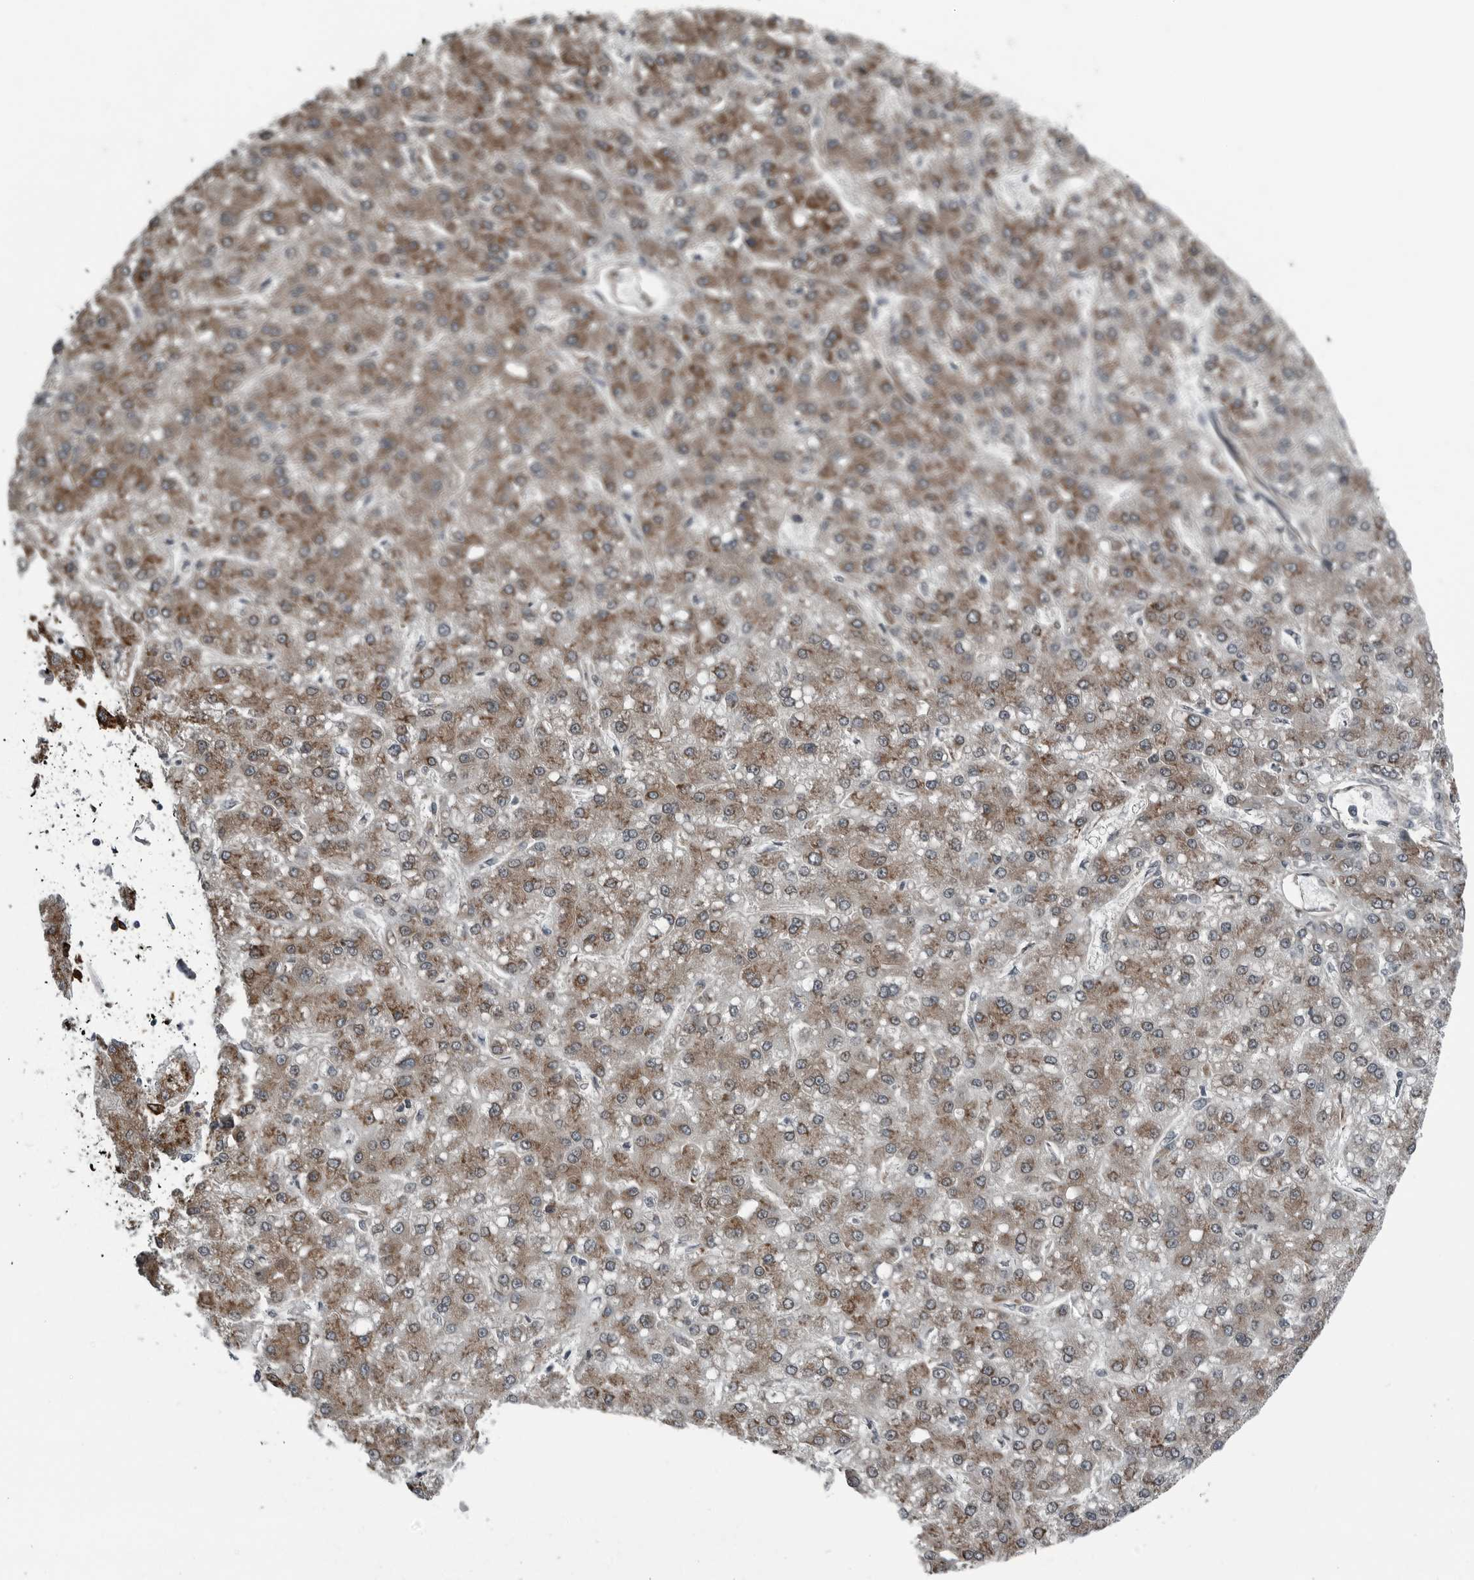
{"staining": {"intensity": "moderate", "quantity": ">75%", "location": "cytoplasmic/membranous"}, "tissue": "liver cancer", "cell_type": "Tumor cells", "image_type": "cancer", "snomed": [{"axis": "morphology", "description": "Carcinoma, Hepatocellular, NOS"}, {"axis": "topography", "description": "Liver"}], "caption": "This photomicrograph displays immunohistochemistry staining of hepatocellular carcinoma (liver), with medium moderate cytoplasmic/membranous positivity in approximately >75% of tumor cells.", "gene": "CEP85", "patient": {"sex": "male", "age": 67}}